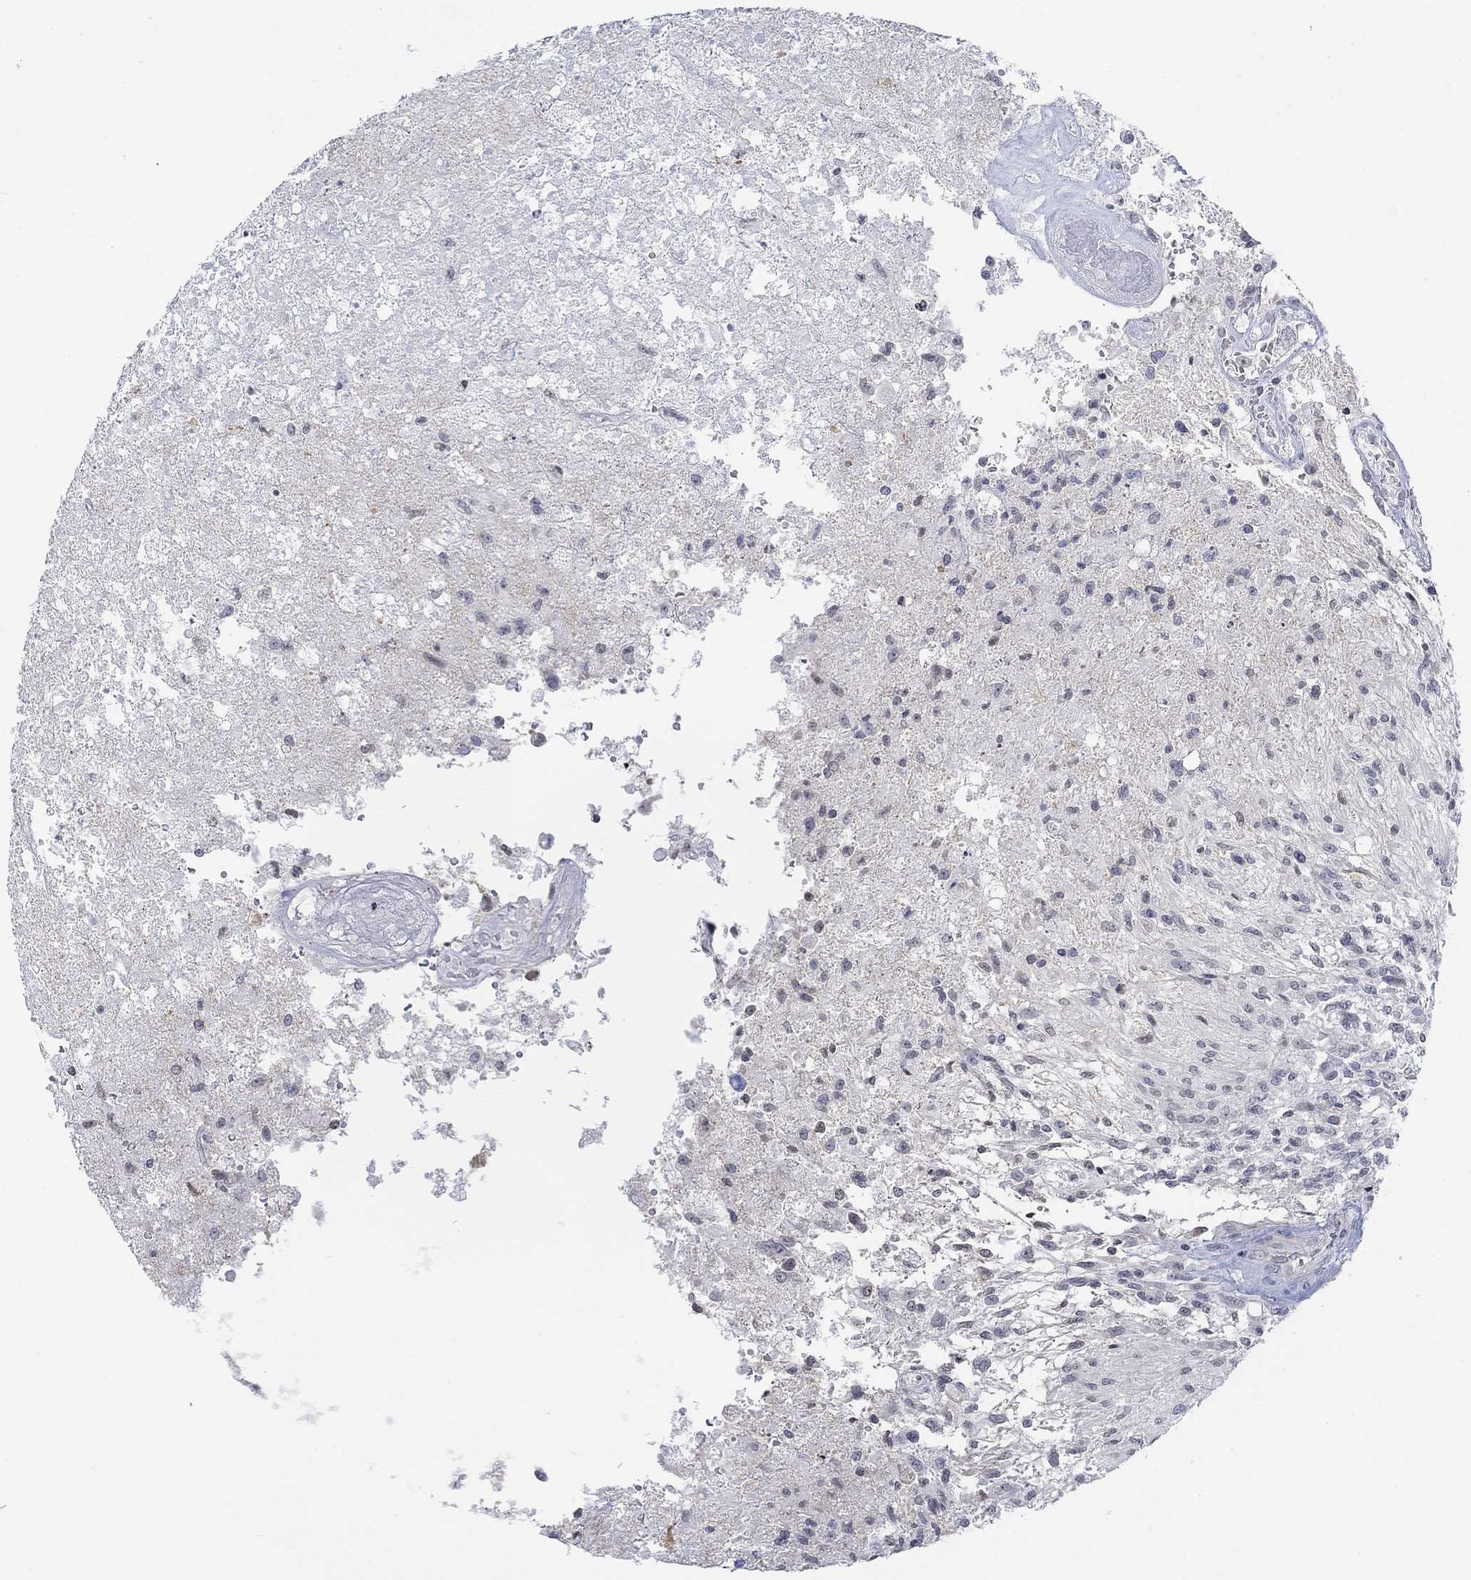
{"staining": {"intensity": "negative", "quantity": "none", "location": "none"}, "tissue": "glioma", "cell_type": "Tumor cells", "image_type": "cancer", "snomed": [{"axis": "morphology", "description": "Glioma, malignant, High grade"}, {"axis": "topography", "description": "Brain"}], "caption": "Photomicrograph shows no protein staining in tumor cells of malignant high-grade glioma tissue.", "gene": "TMEM255A", "patient": {"sex": "male", "age": 56}}